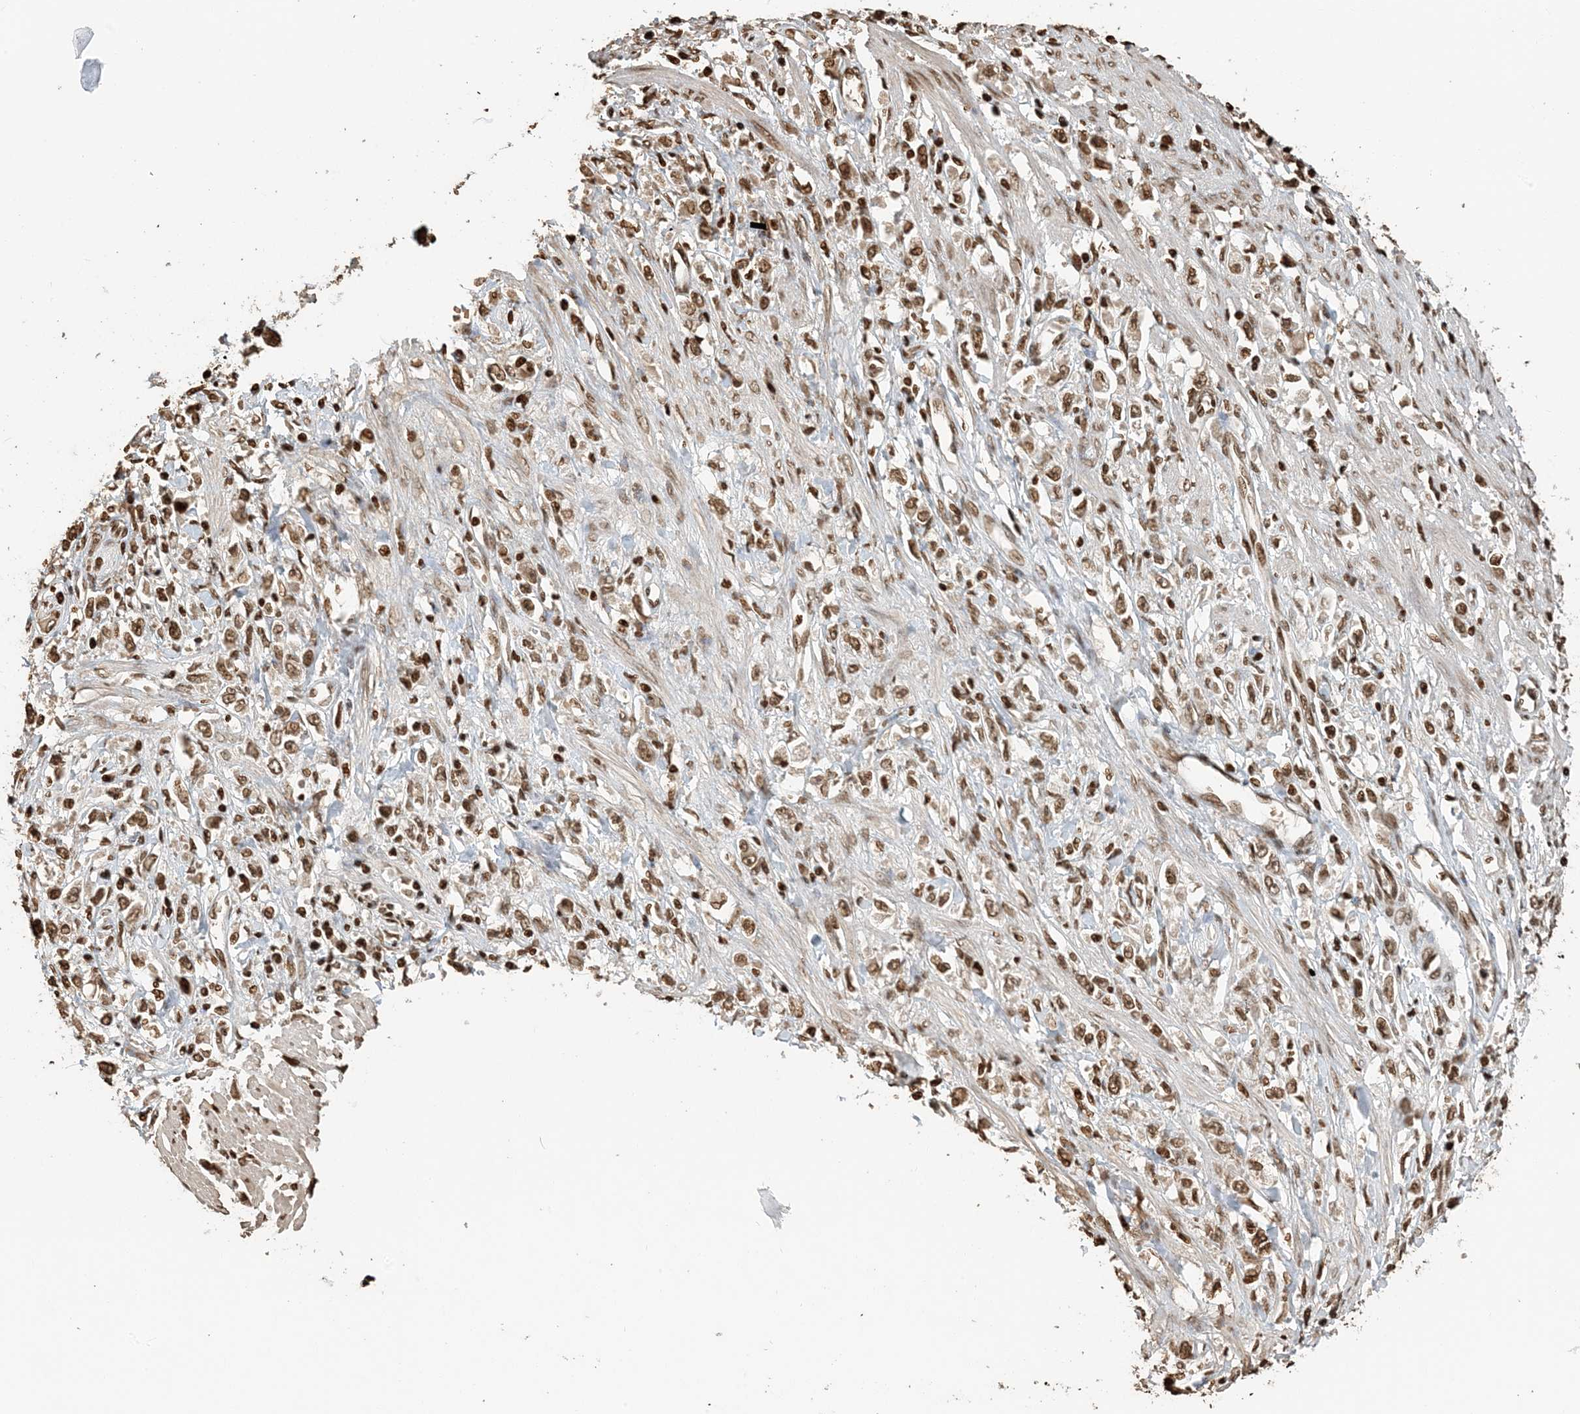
{"staining": {"intensity": "moderate", "quantity": ">75%", "location": "nuclear"}, "tissue": "stomach cancer", "cell_type": "Tumor cells", "image_type": "cancer", "snomed": [{"axis": "morphology", "description": "Adenocarcinoma, NOS"}, {"axis": "topography", "description": "Stomach"}], "caption": "Immunohistochemical staining of human stomach adenocarcinoma demonstrates medium levels of moderate nuclear protein expression in about >75% of tumor cells.", "gene": "H3-3B", "patient": {"sex": "female", "age": 59}}